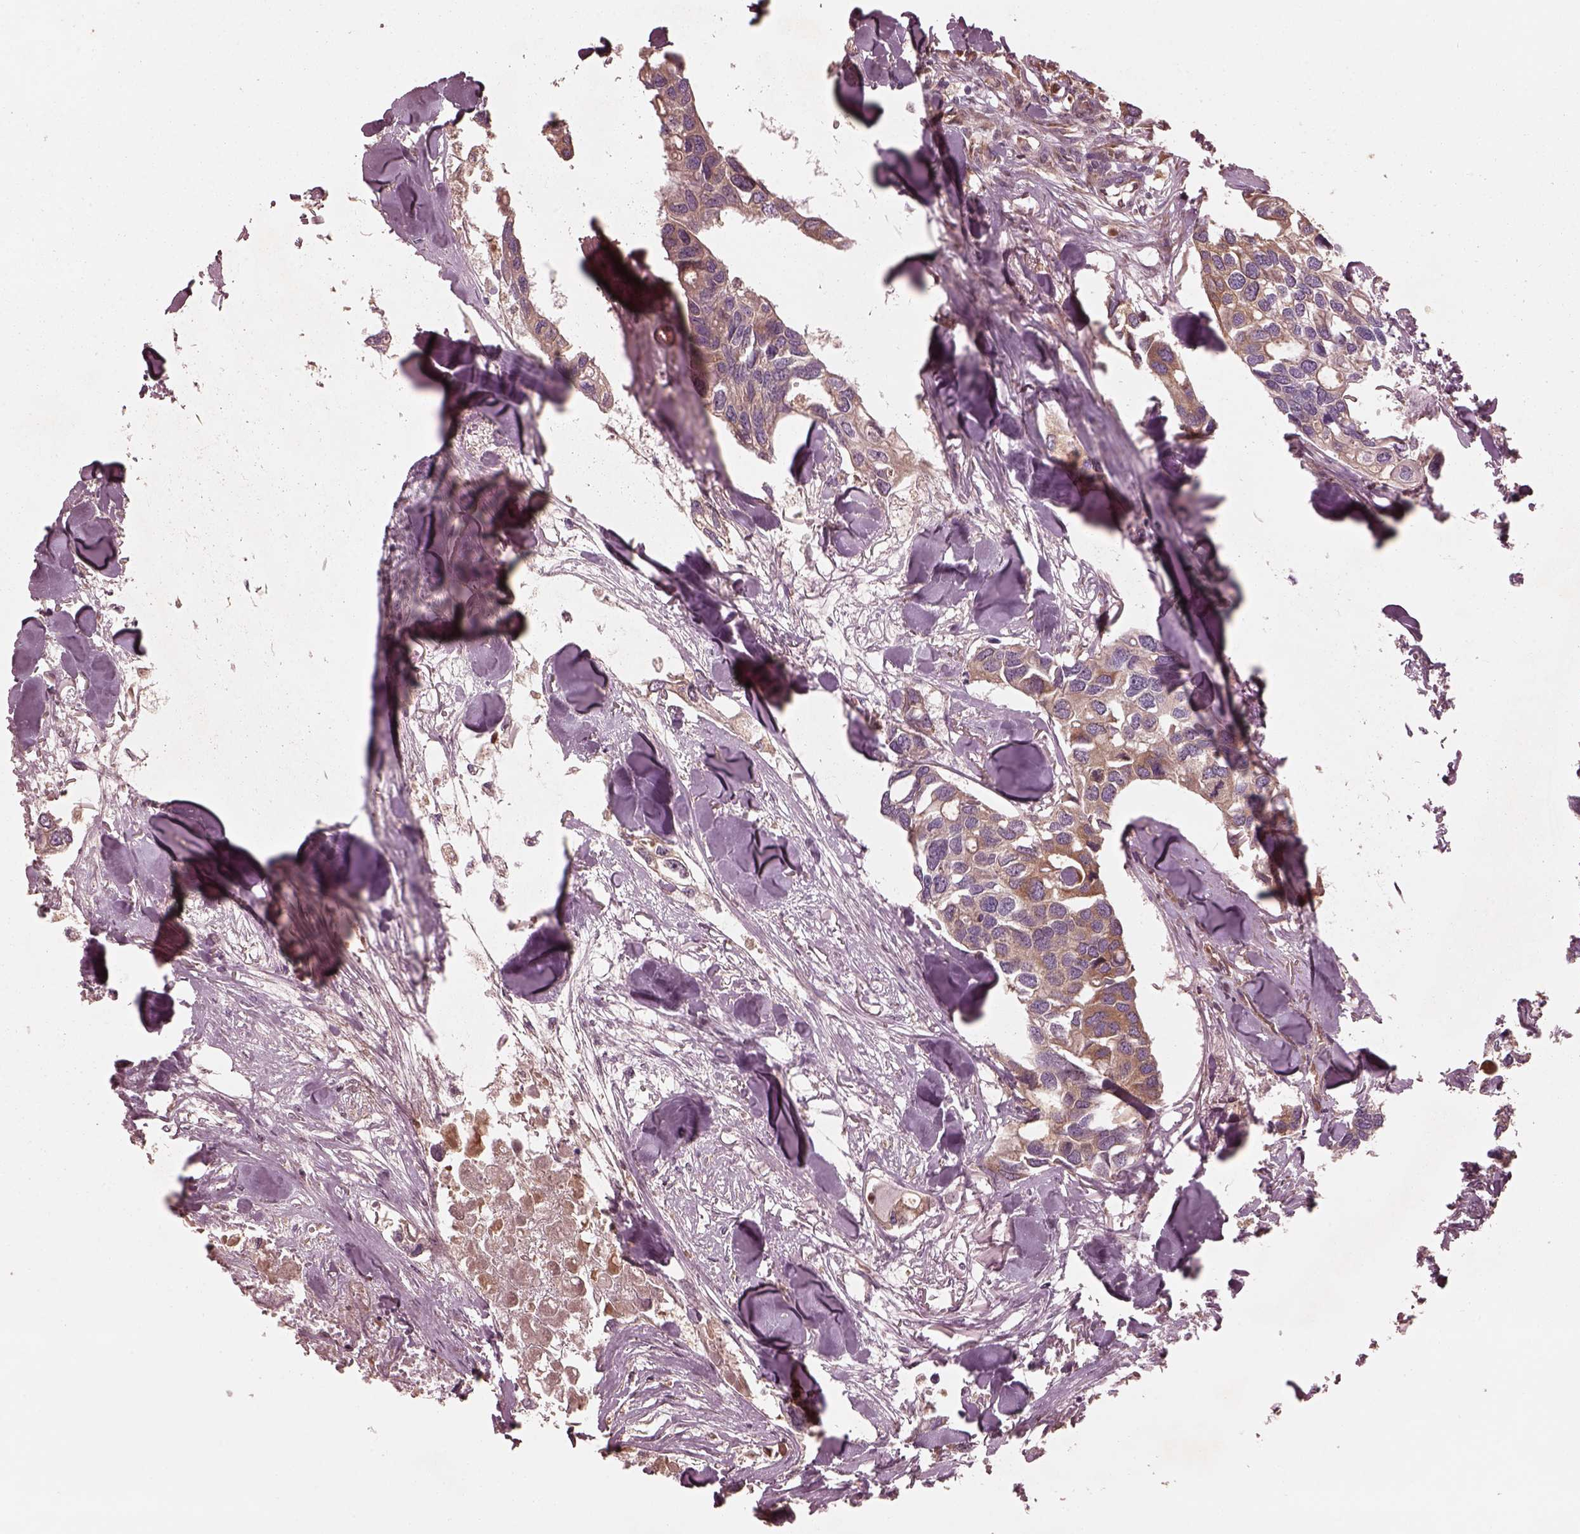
{"staining": {"intensity": "moderate", "quantity": "25%-75%", "location": "cytoplasmic/membranous"}, "tissue": "breast cancer", "cell_type": "Tumor cells", "image_type": "cancer", "snomed": [{"axis": "morphology", "description": "Duct carcinoma"}, {"axis": "topography", "description": "Breast"}], "caption": "Breast cancer tissue displays moderate cytoplasmic/membranous positivity in approximately 25%-75% of tumor cells, visualized by immunohistochemistry.", "gene": "PIK3R2", "patient": {"sex": "female", "age": 83}}